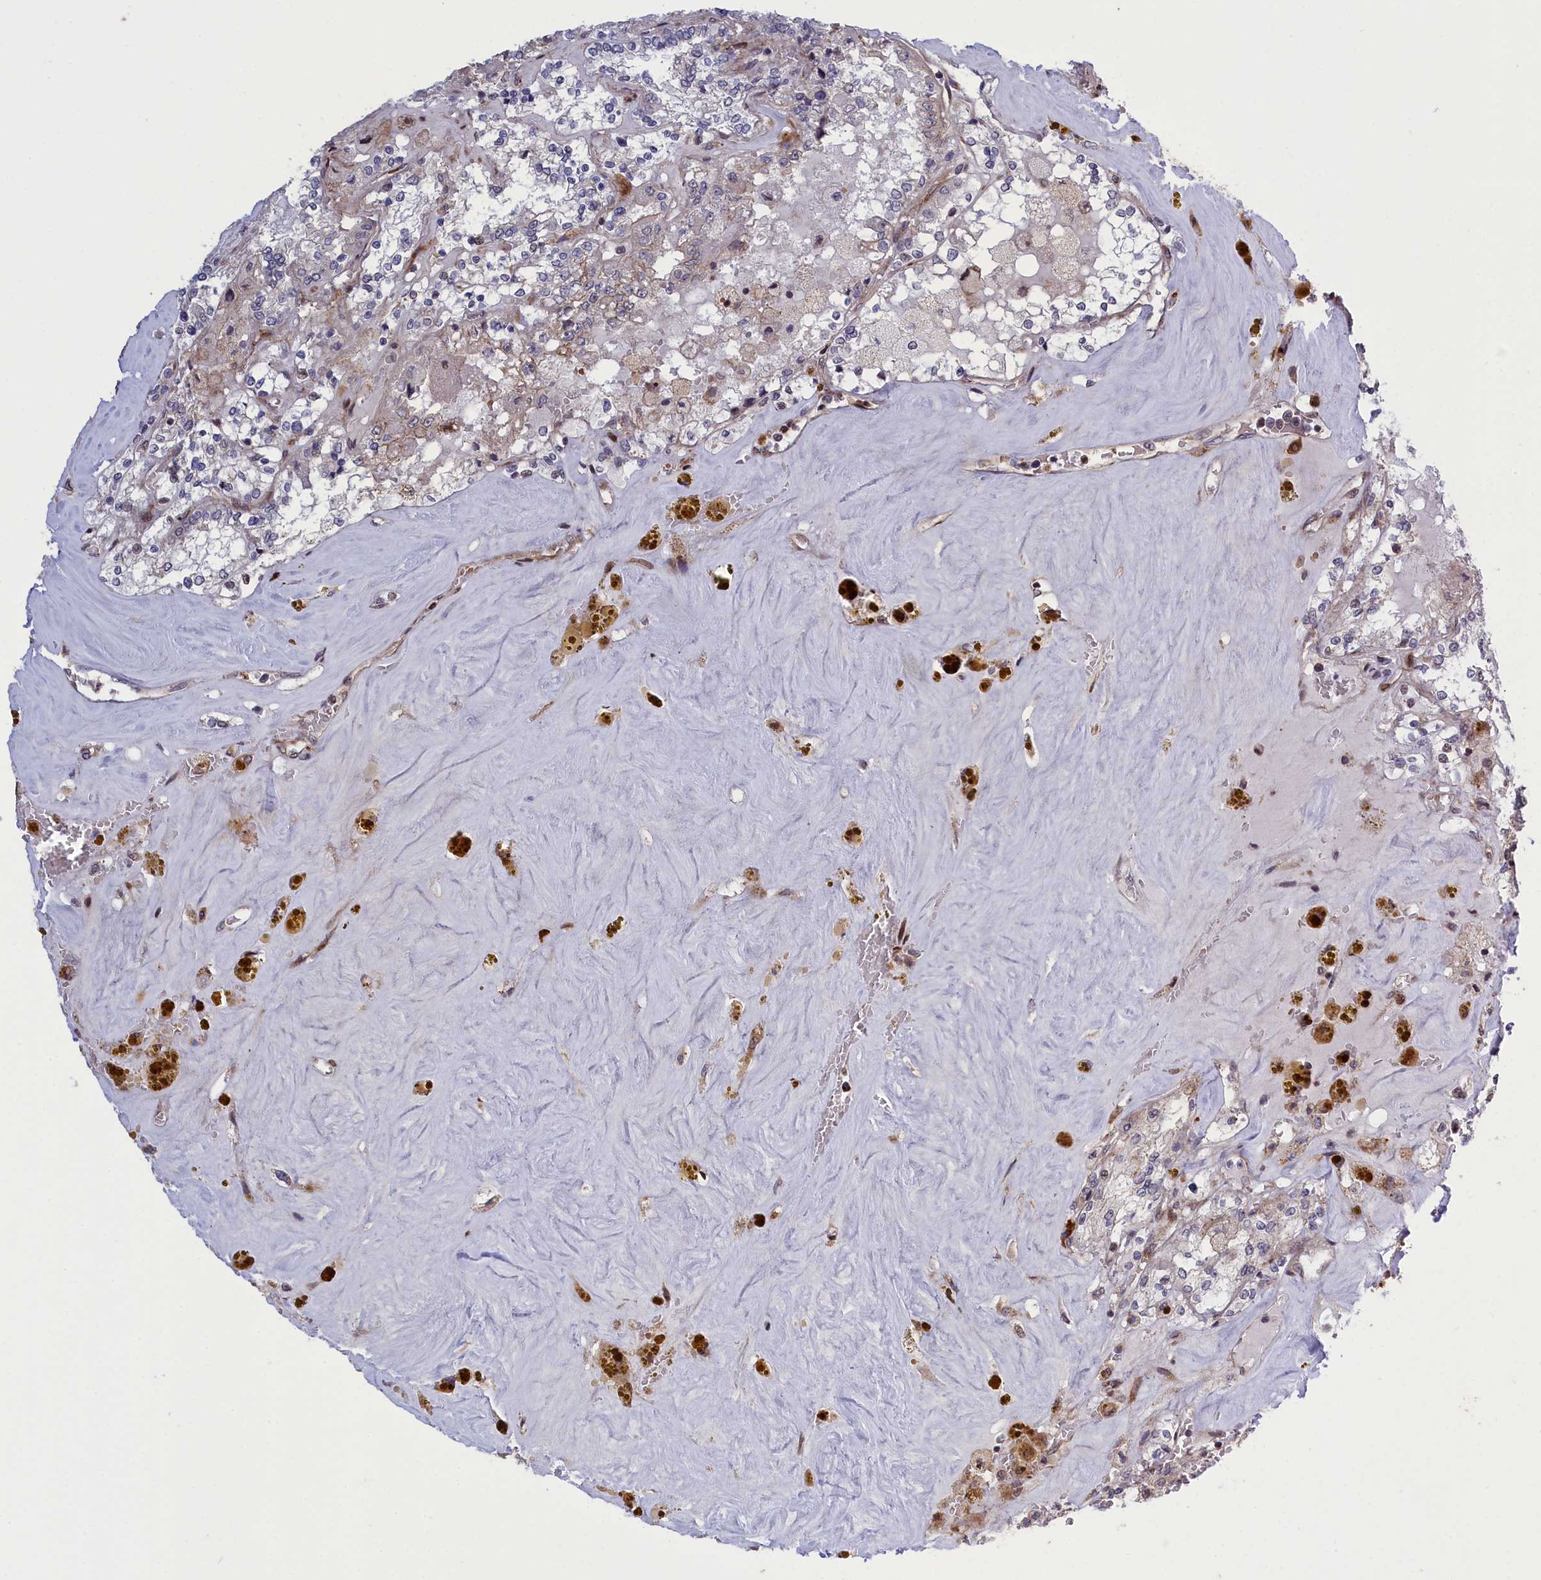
{"staining": {"intensity": "negative", "quantity": "none", "location": "none"}, "tissue": "renal cancer", "cell_type": "Tumor cells", "image_type": "cancer", "snomed": [{"axis": "morphology", "description": "Adenocarcinoma, NOS"}, {"axis": "topography", "description": "Kidney"}], "caption": "Tumor cells are negative for protein expression in human renal adenocarcinoma. The staining was performed using DAB to visualize the protein expression in brown, while the nuclei were stained in blue with hematoxylin (Magnification: 20x).", "gene": "DDX60L", "patient": {"sex": "female", "age": 56}}